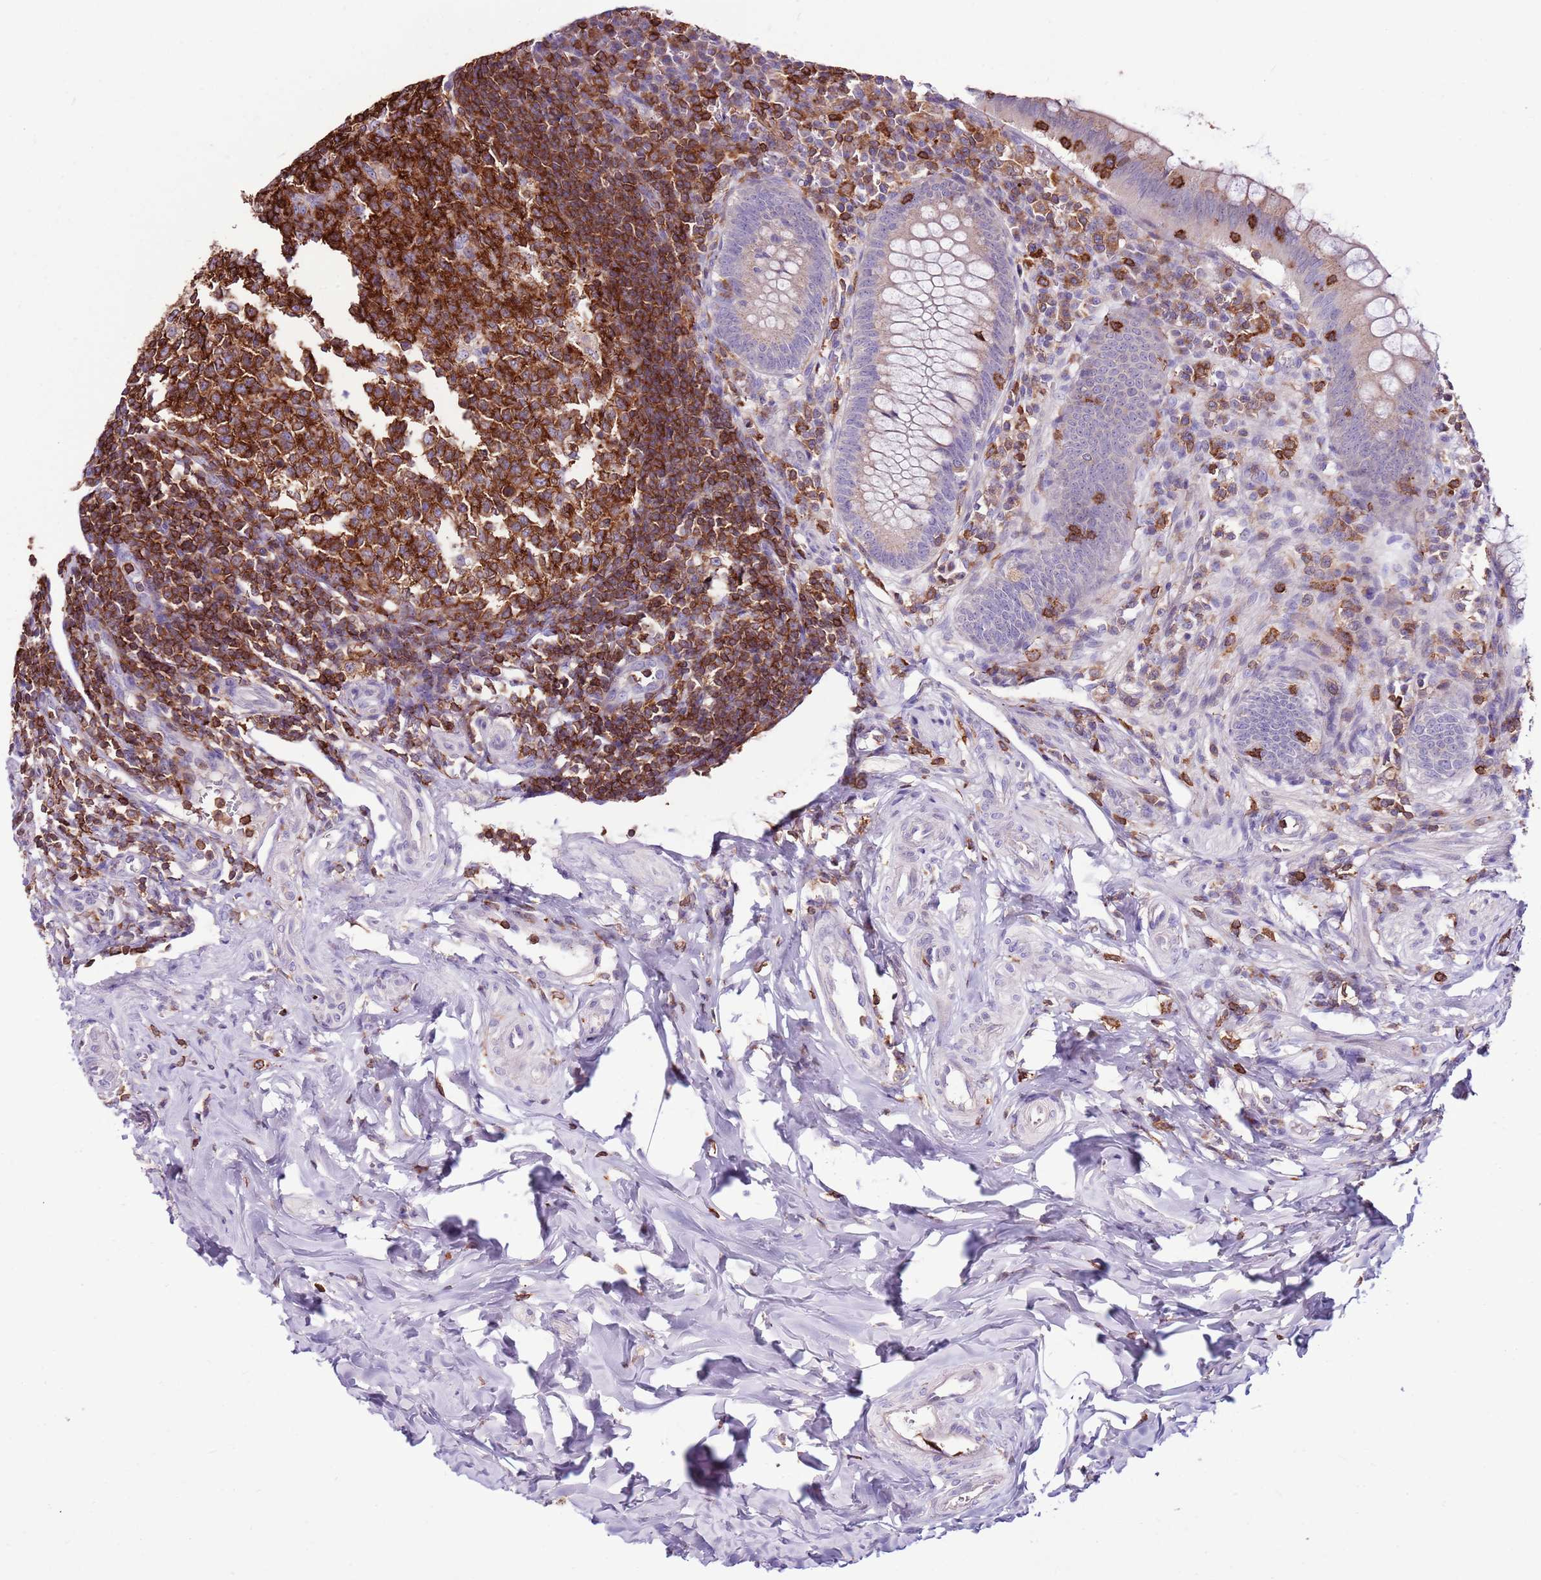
{"staining": {"intensity": "moderate", "quantity": "25%-75%", "location": "cytoplasmic/membranous"}, "tissue": "appendix", "cell_type": "Glandular cells", "image_type": "normal", "snomed": [{"axis": "morphology", "description": "Normal tissue, NOS"}, {"axis": "topography", "description": "Appendix"}], "caption": "Glandular cells exhibit medium levels of moderate cytoplasmic/membranous positivity in about 25%-75% of cells in normal appendix.", "gene": "ZSWIM1", "patient": {"sex": "female", "age": 33}}